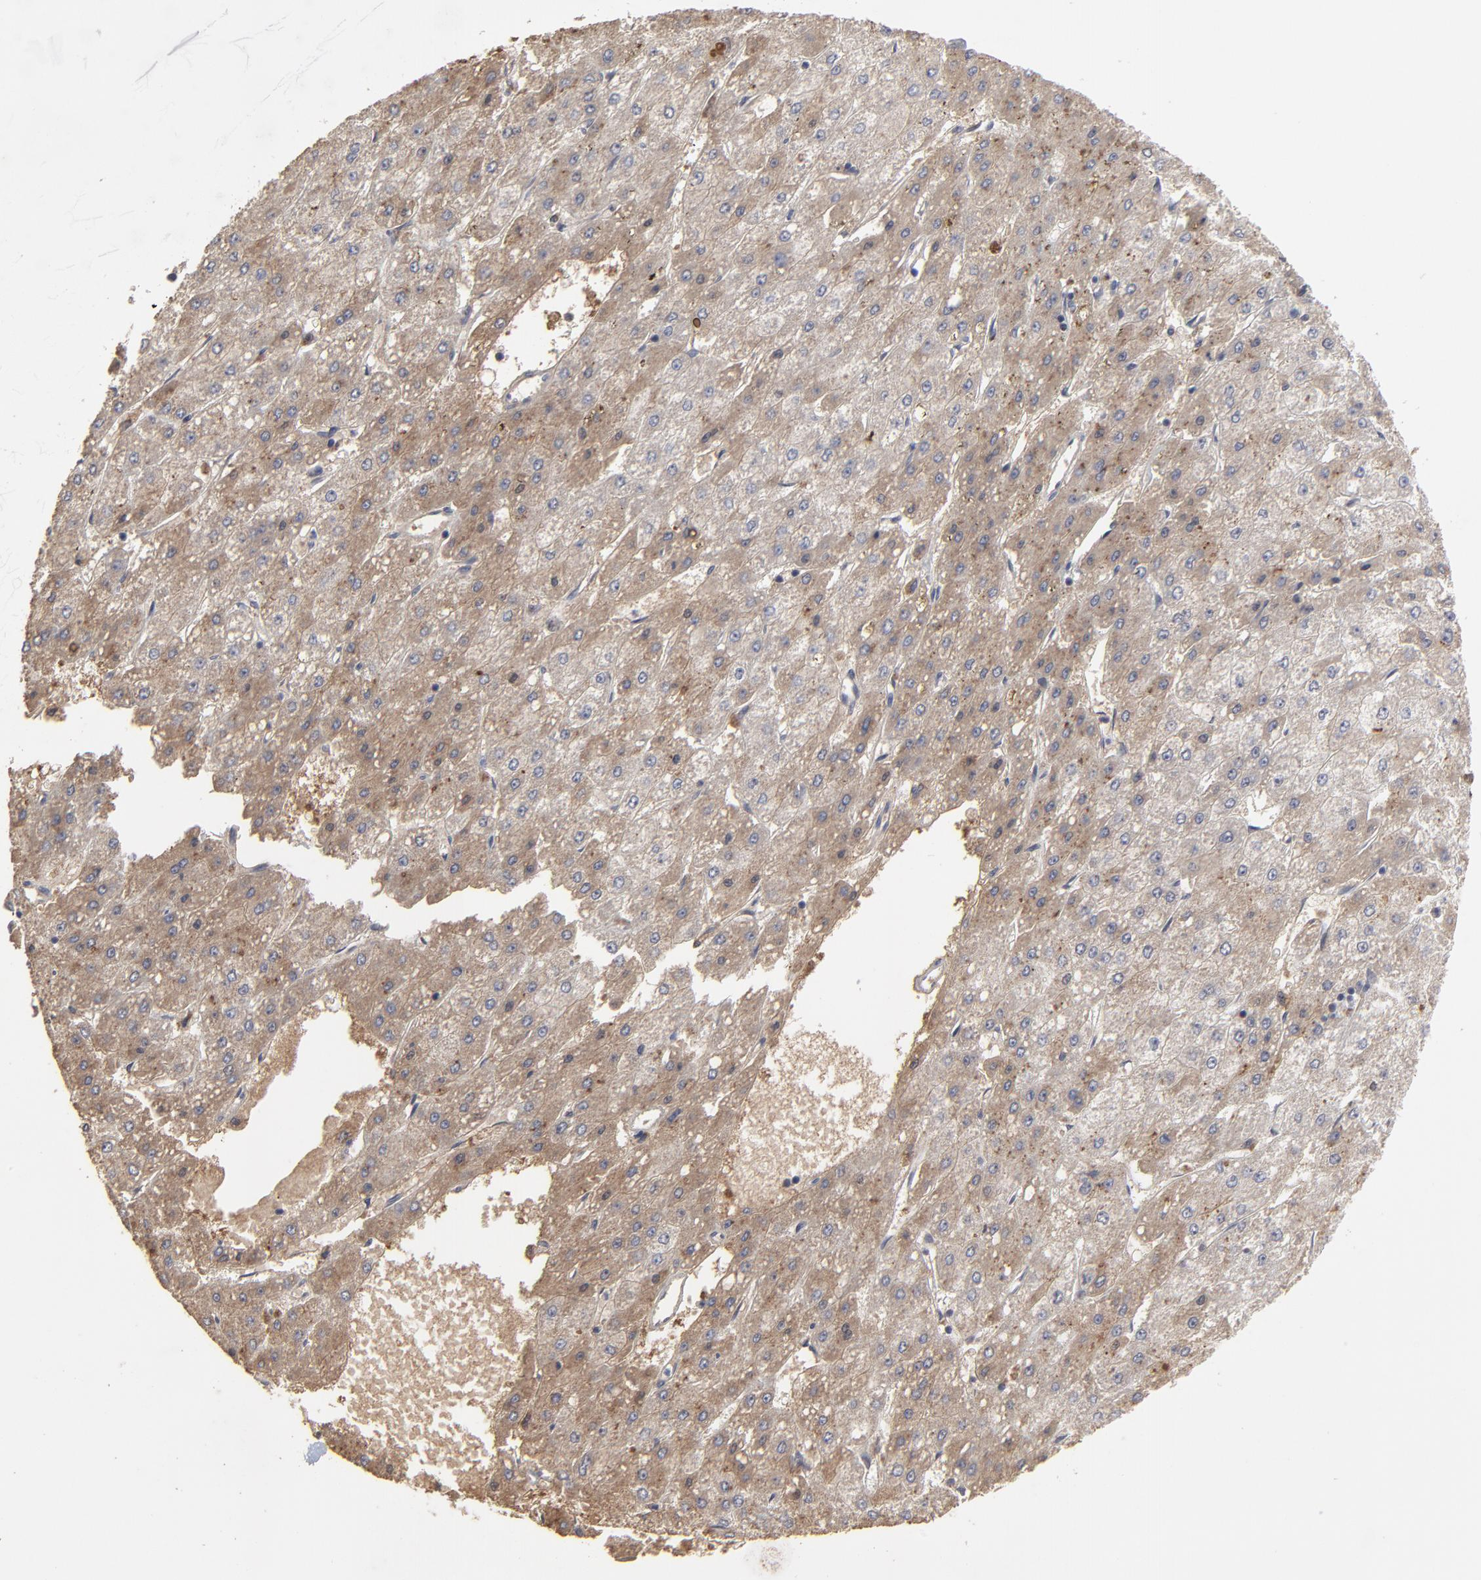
{"staining": {"intensity": "weak", "quantity": ">75%", "location": "cytoplasmic/membranous"}, "tissue": "liver cancer", "cell_type": "Tumor cells", "image_type": "cancer", "snomed": [{"axis": "morphology", "description": "Carcinoma, Hepatocellular, NOS"}, {"axis": "topography", "description": "Liver"}], "caption": "Hepatocellular carcinoma (liver) was stained to show a protein in brown. There is low levels of weak cytoplasmic/membranous staining in approximately >75% of tumor cells. (DAB IHC, brown staining for protein, blue staining for nuclei).", "gene": "VPREB3", "patient": {"sex": "female", "age": 52}}